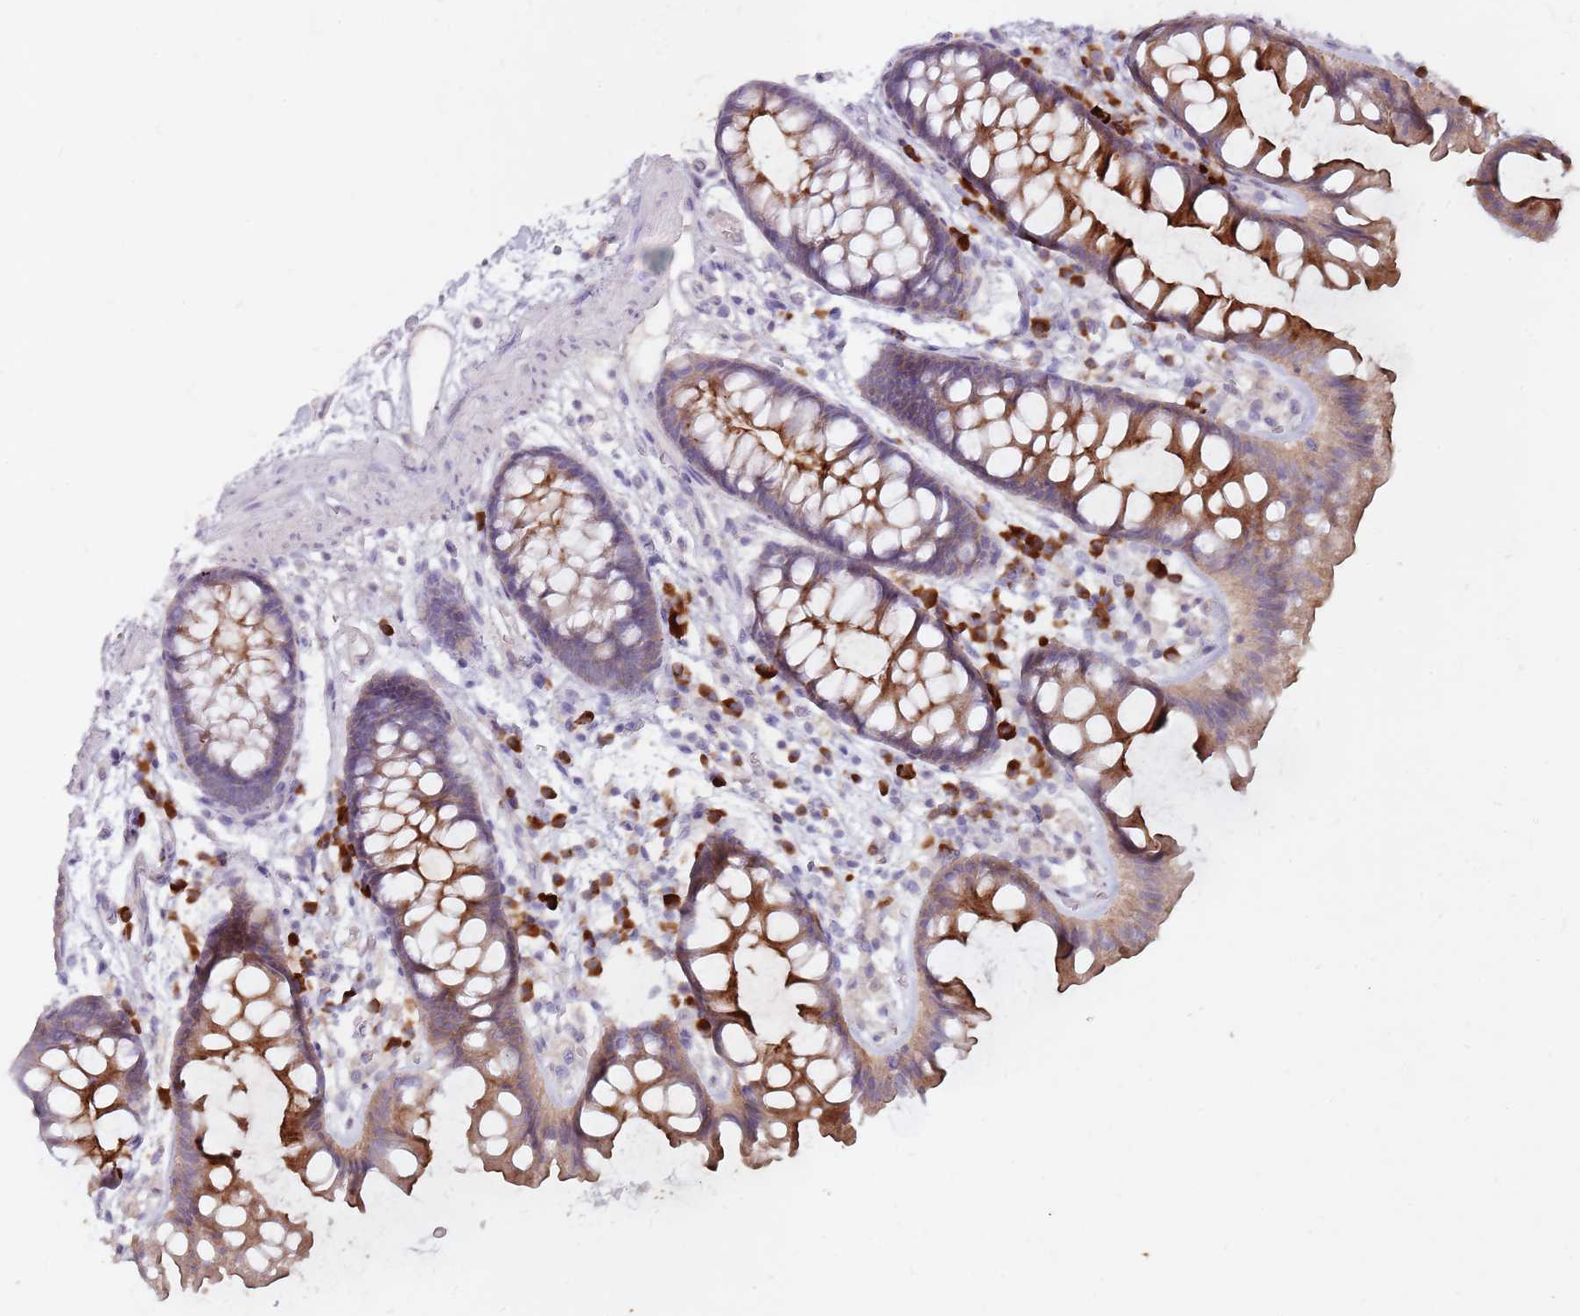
{"staining": {"intensity": "negative", "quantity": "none", "location": "none"}, "tissue": "colon", "cell_type": "Endothelial cells", "image_type": "normal", "snomed": [{"axis": "morphology", "description": "Normal tissue, NOS"}, {"axis": "topography", "description": "Colon"}], "caption": "An immunohistochemistry image of benign colon is shown. There is no staining in endothelial cells of colon. The staining was performed using DAB (3,3'-diaminobenzidine) to visualize the protein expression in brown, while the nuclei were stained in blue with hematoxylin (Magnification: 20x).", "gene": "STYK1", "patient": {"sex": "female", "age": 62}}